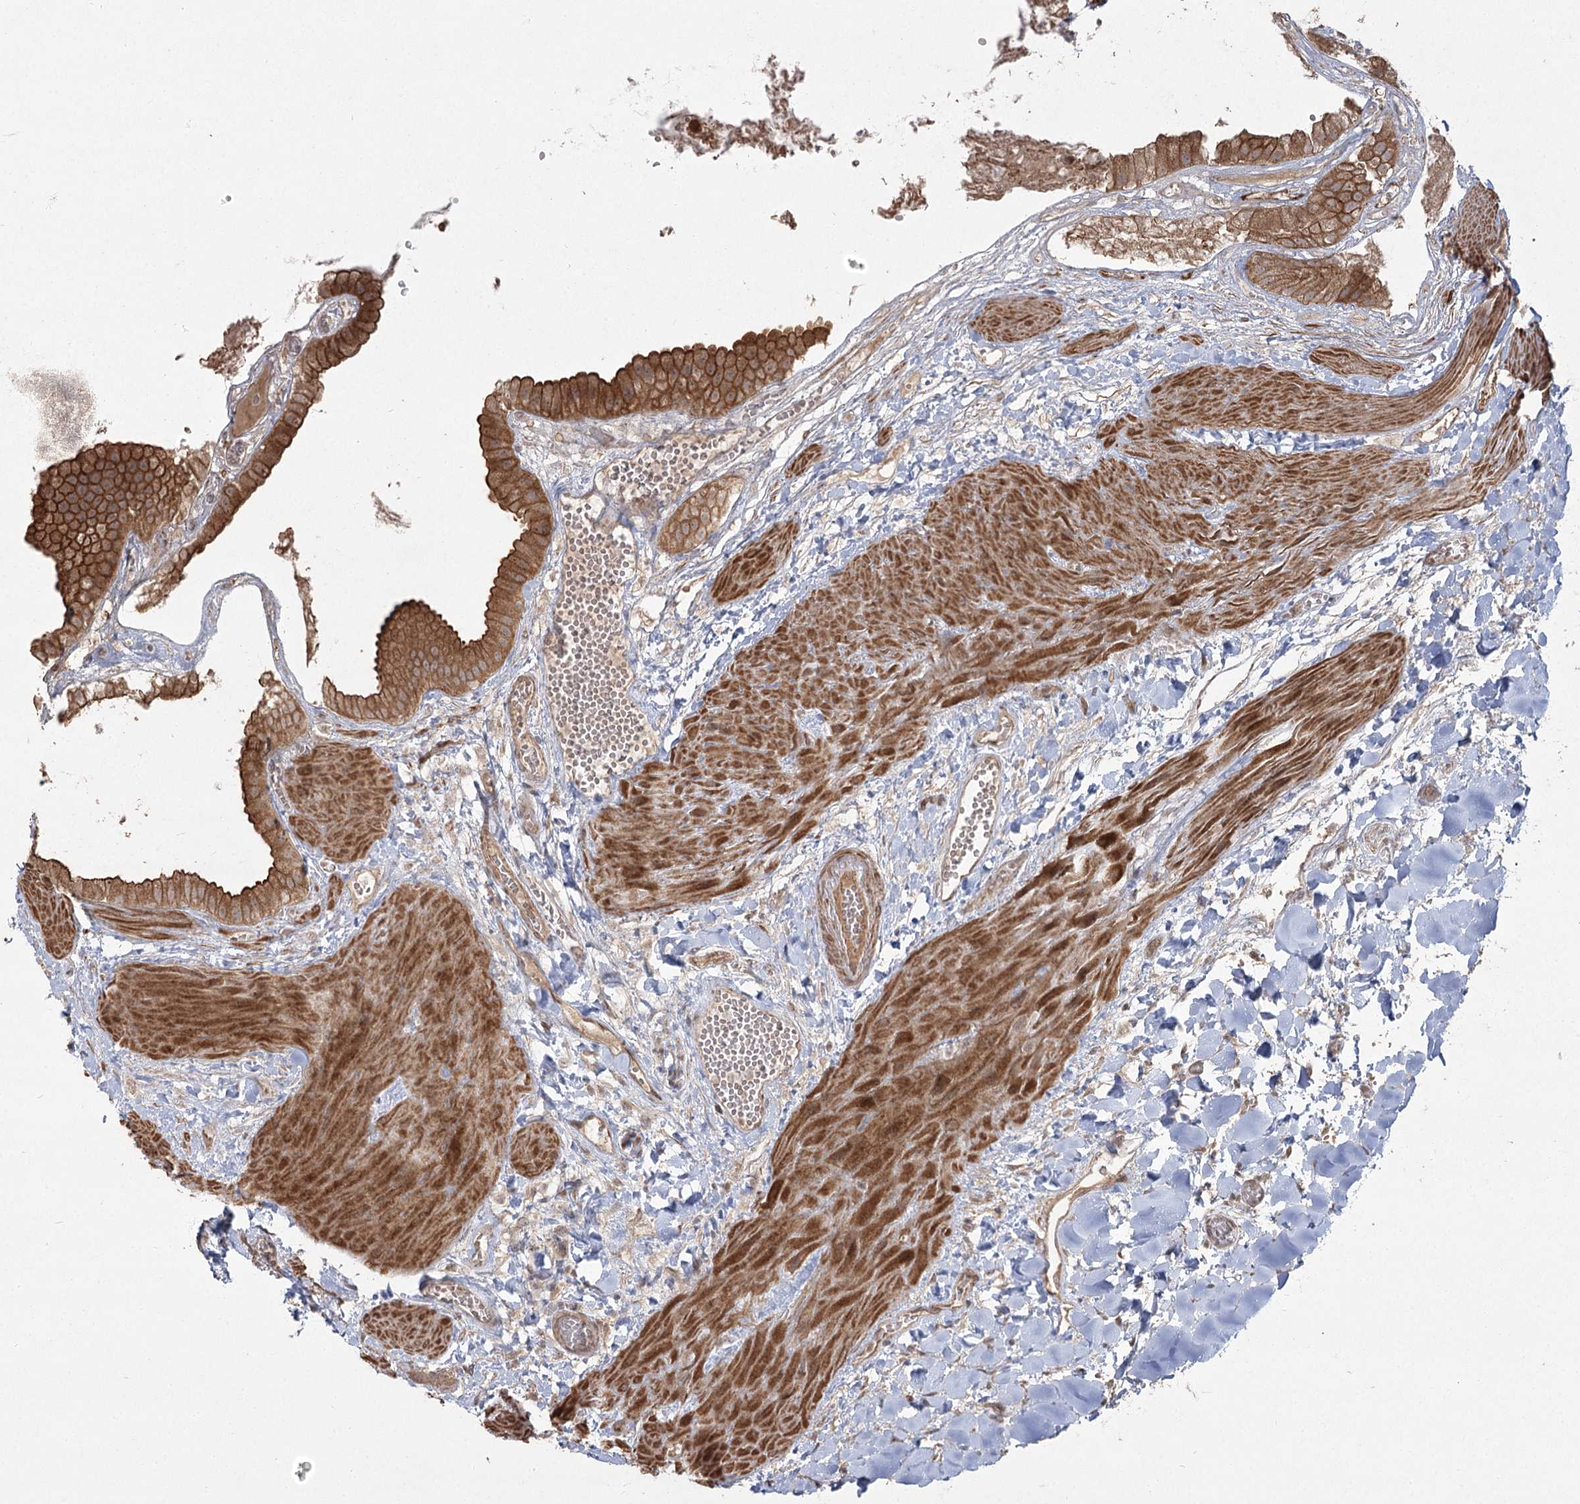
{"staining": {"intensity": "strong", "quantity": ">75%", "location": "cytoplasmic/membranous"}, "tissue": "gallbladder", "cell_type": "Glandular cells", "image_type": "normal", "snomed": [{"axis": "morphology", "description": "Normal tissue, NOS"}, {"axis": "topography", "description": "Gallbladder"}], "caption": "Benign gallbladder was stained to show a protein in brown. There is high levels of strong cytoplasmic/membranous expression in approximately >75% of glandular cells.", "gene": "CPLANE1", "patient": {"sex": "male", "age": 55}}